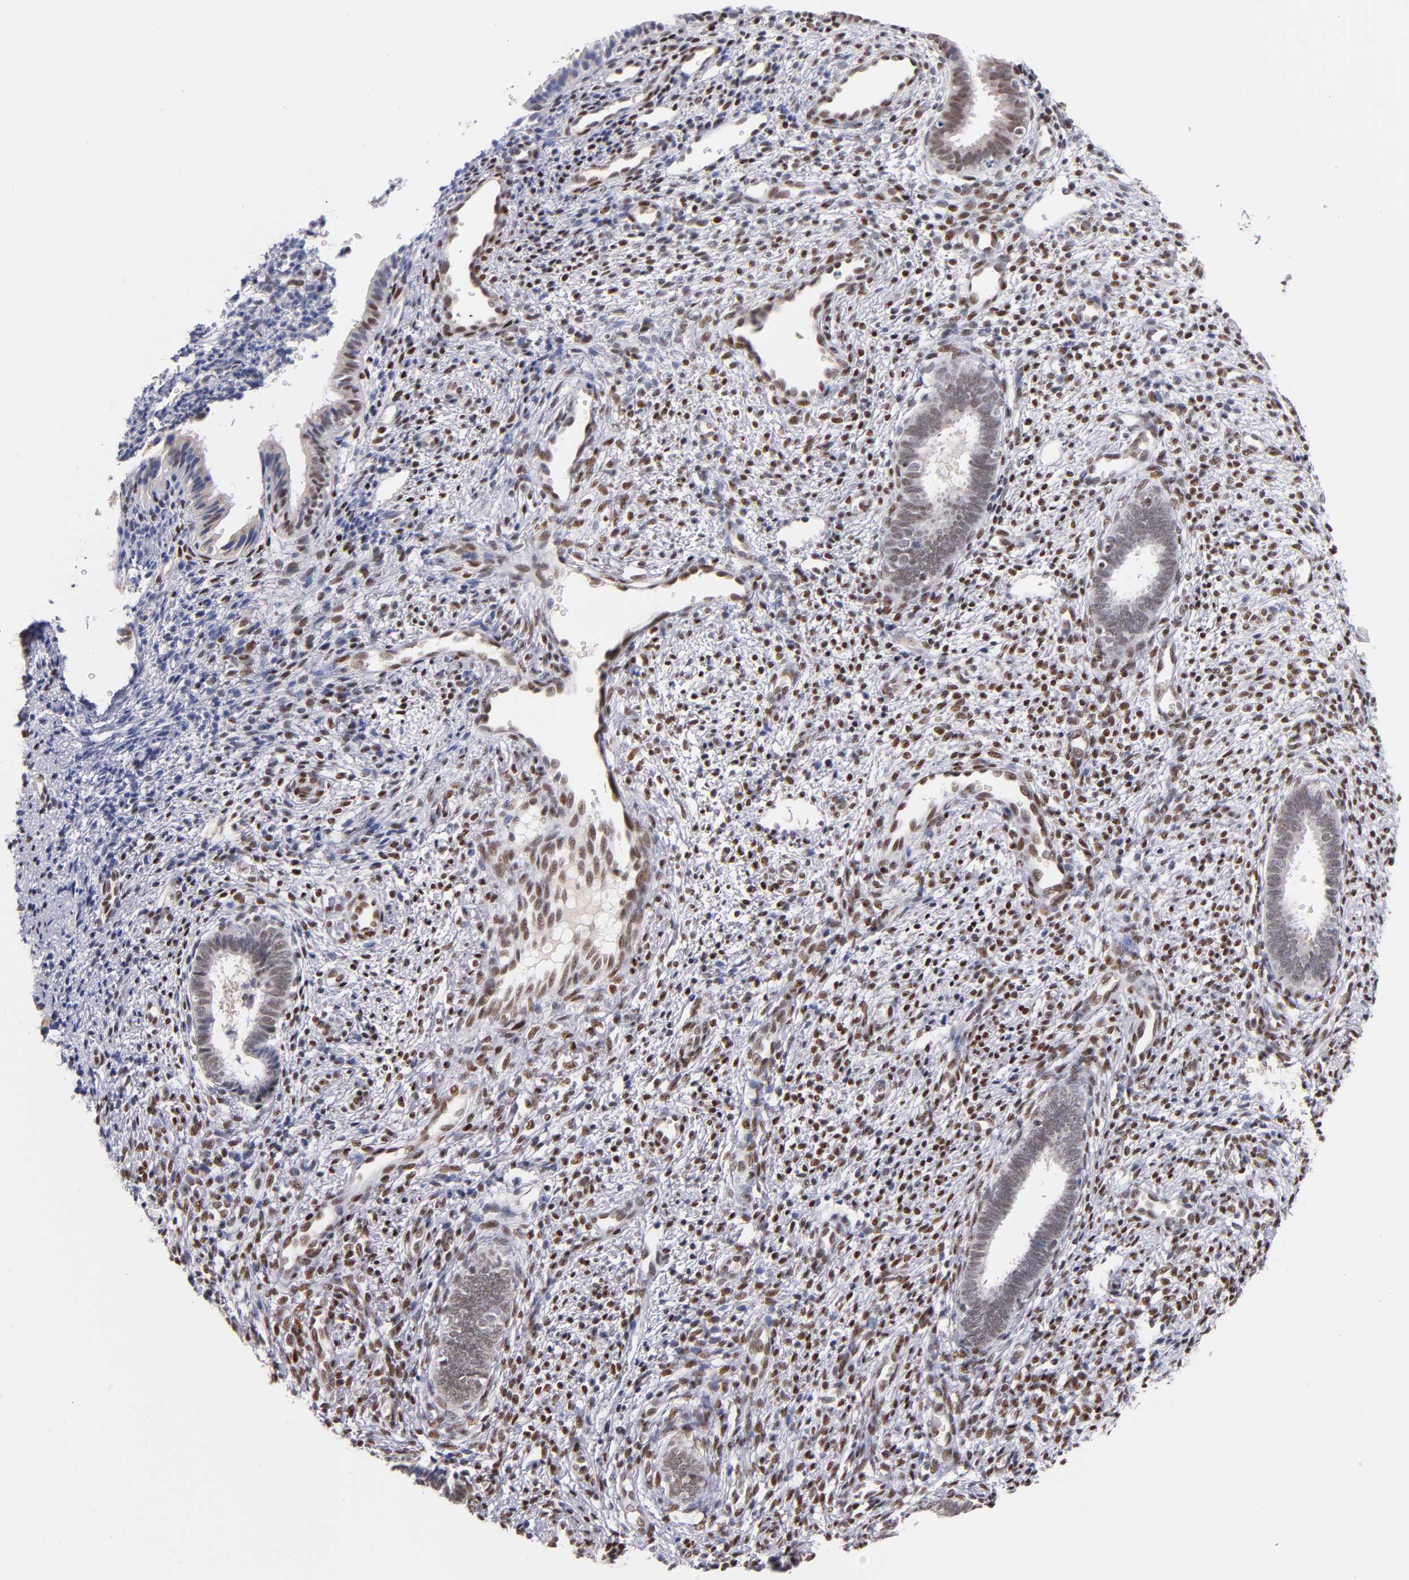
{"staining": {"intensity": "moderate", "quantity": "25%-75%", "location": "nuclear"}, "tissue": "endometrium", "cell_type": "Cells in endometrial stroma", "image_type": "normal", "snomed": [{"axis": "morphology", "description": "Normal tissue, NOS"}, {"axis": "topography", "description": "Endometrium"}], "caption": "IHC of benign human endometrium reveals medium levels of moderate nuclear staining in about 25%-75% of cells in endometrial stroma.", "gene": "SRF", "patient": {"sex": "female", "age": 27}}